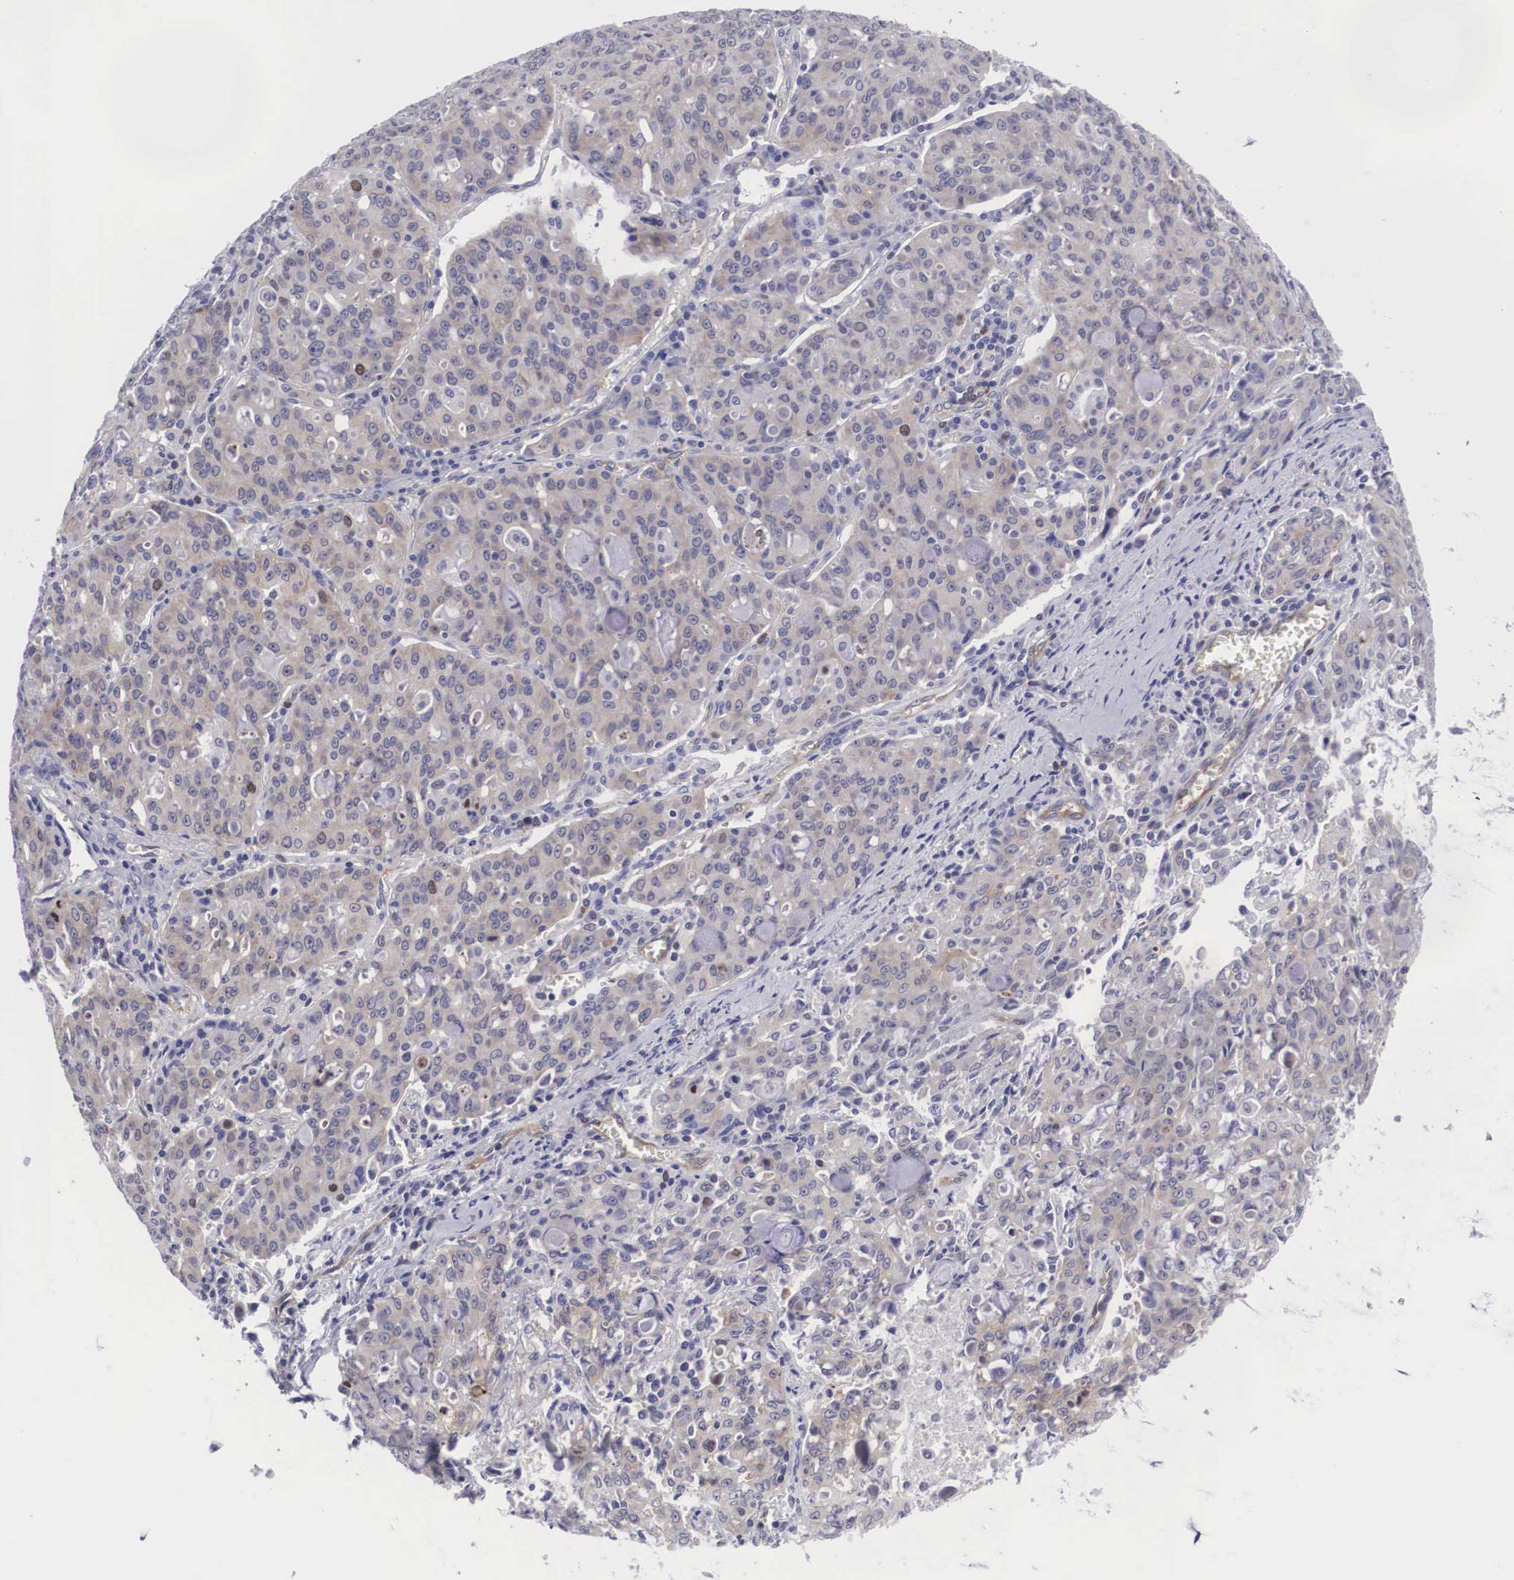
{"staining": {"intensity": "negative", "quantity": "none", "location": "none"}, "tissue": "lung cancer", "cell_type": "Tumor cells", "image_type": "cancer", "snomed": [{"axis": "morphology", "description": "Adenocarcinoma, NOS"}, {"axis": "topography", "description": "Lung"}], "caption": "The micrograph reveals no staining of tumor cells in lung cancer.", "gene": "MAST4", "patient": {"sex": "female", "age": 44}}